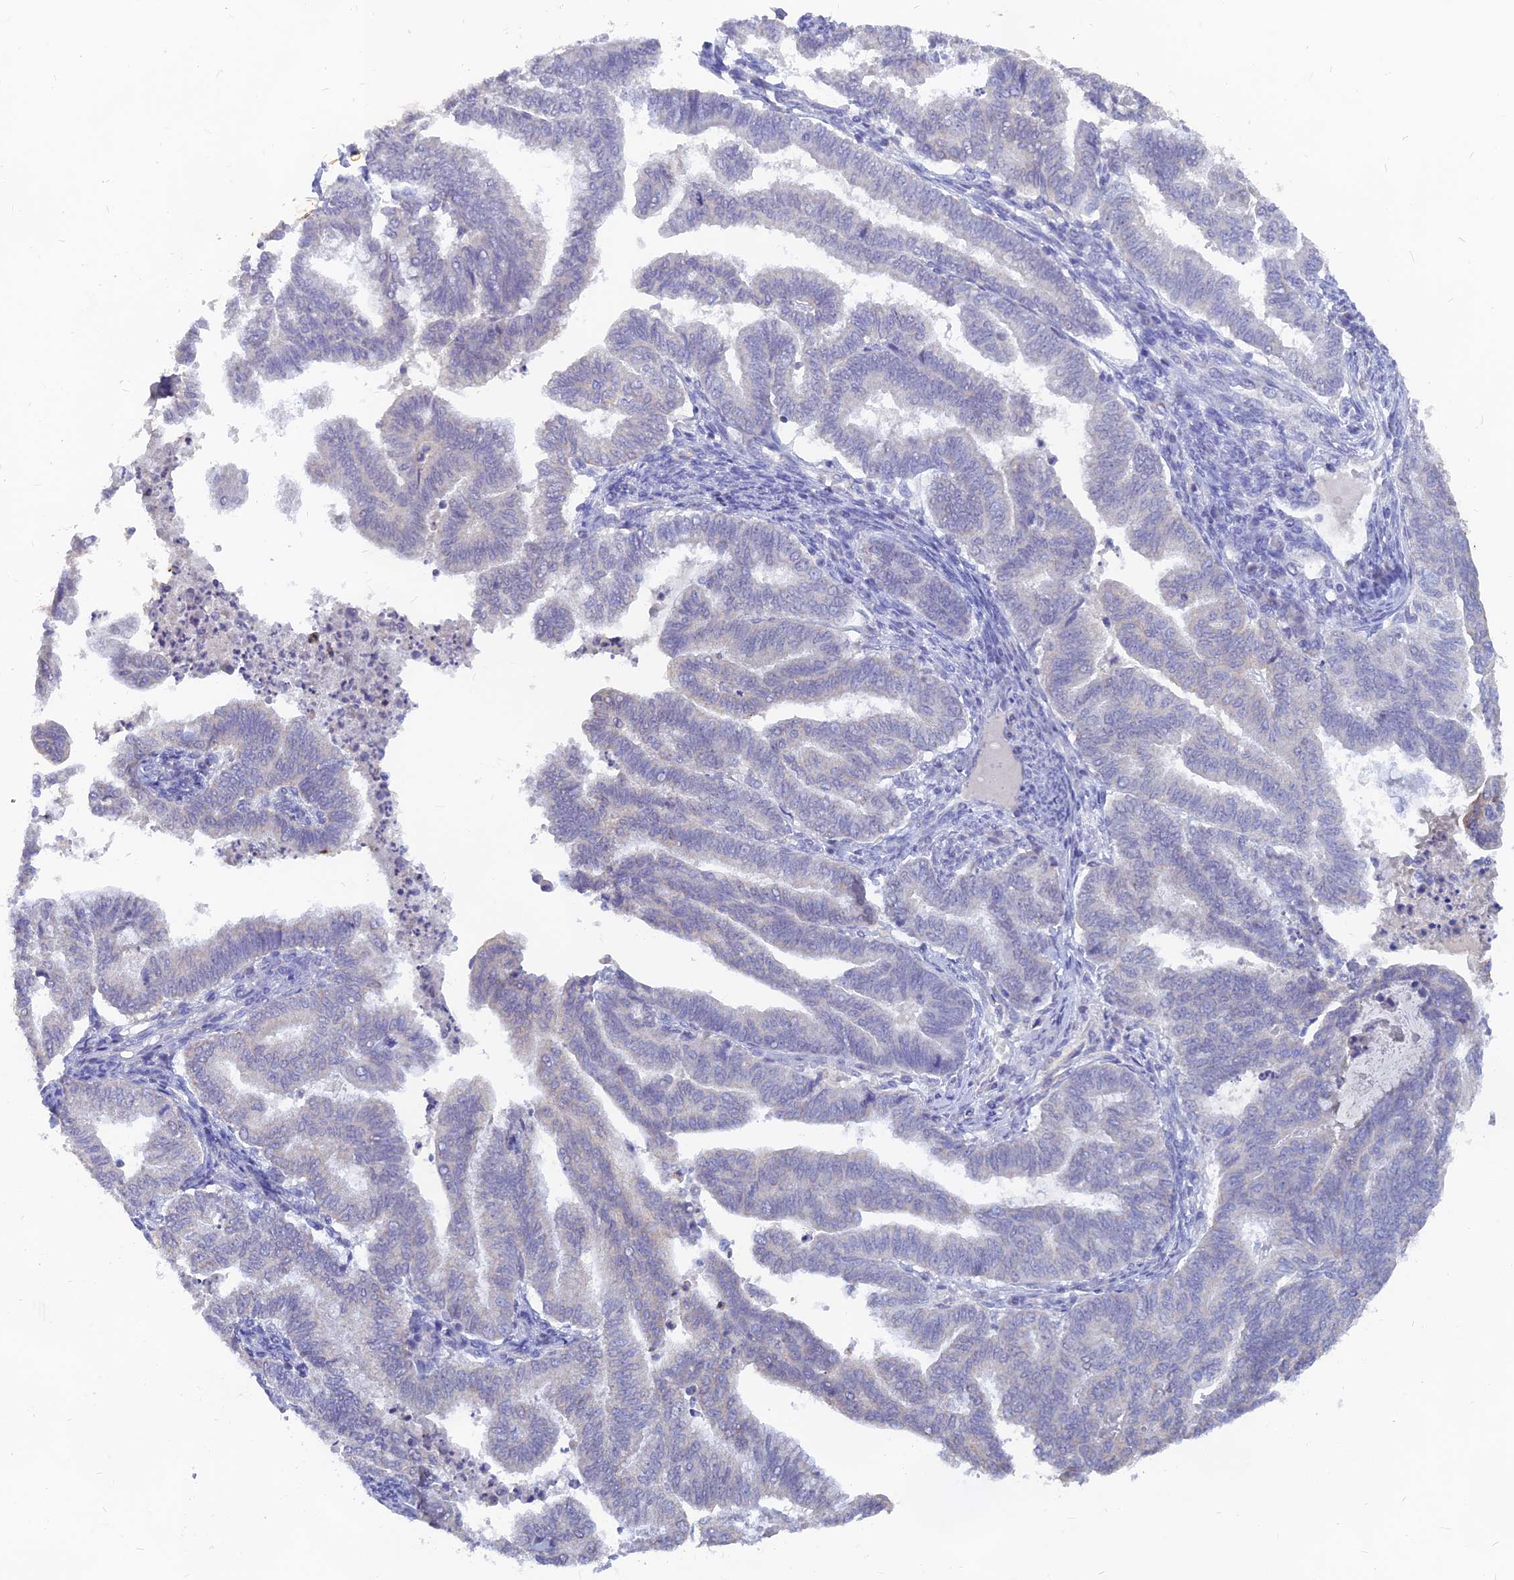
{"staining": {"intensity": "negative", "quantity": "none", "location": "none"}, "tissue": "endometrial cancer", "cell_type": "Tumor cells", "image_type": "cancer", "snomed": [{"axis": "morphology", "description": "Adenocarcinoma, NOS"}, {"axis": "topography", "description": "Endometrium"}], "caption": "Tumor cells show no significant expression in adenocarcinoma (endometrial).", "gene": "LRIF1", "patient": {"sex": "female", "age": 79}}